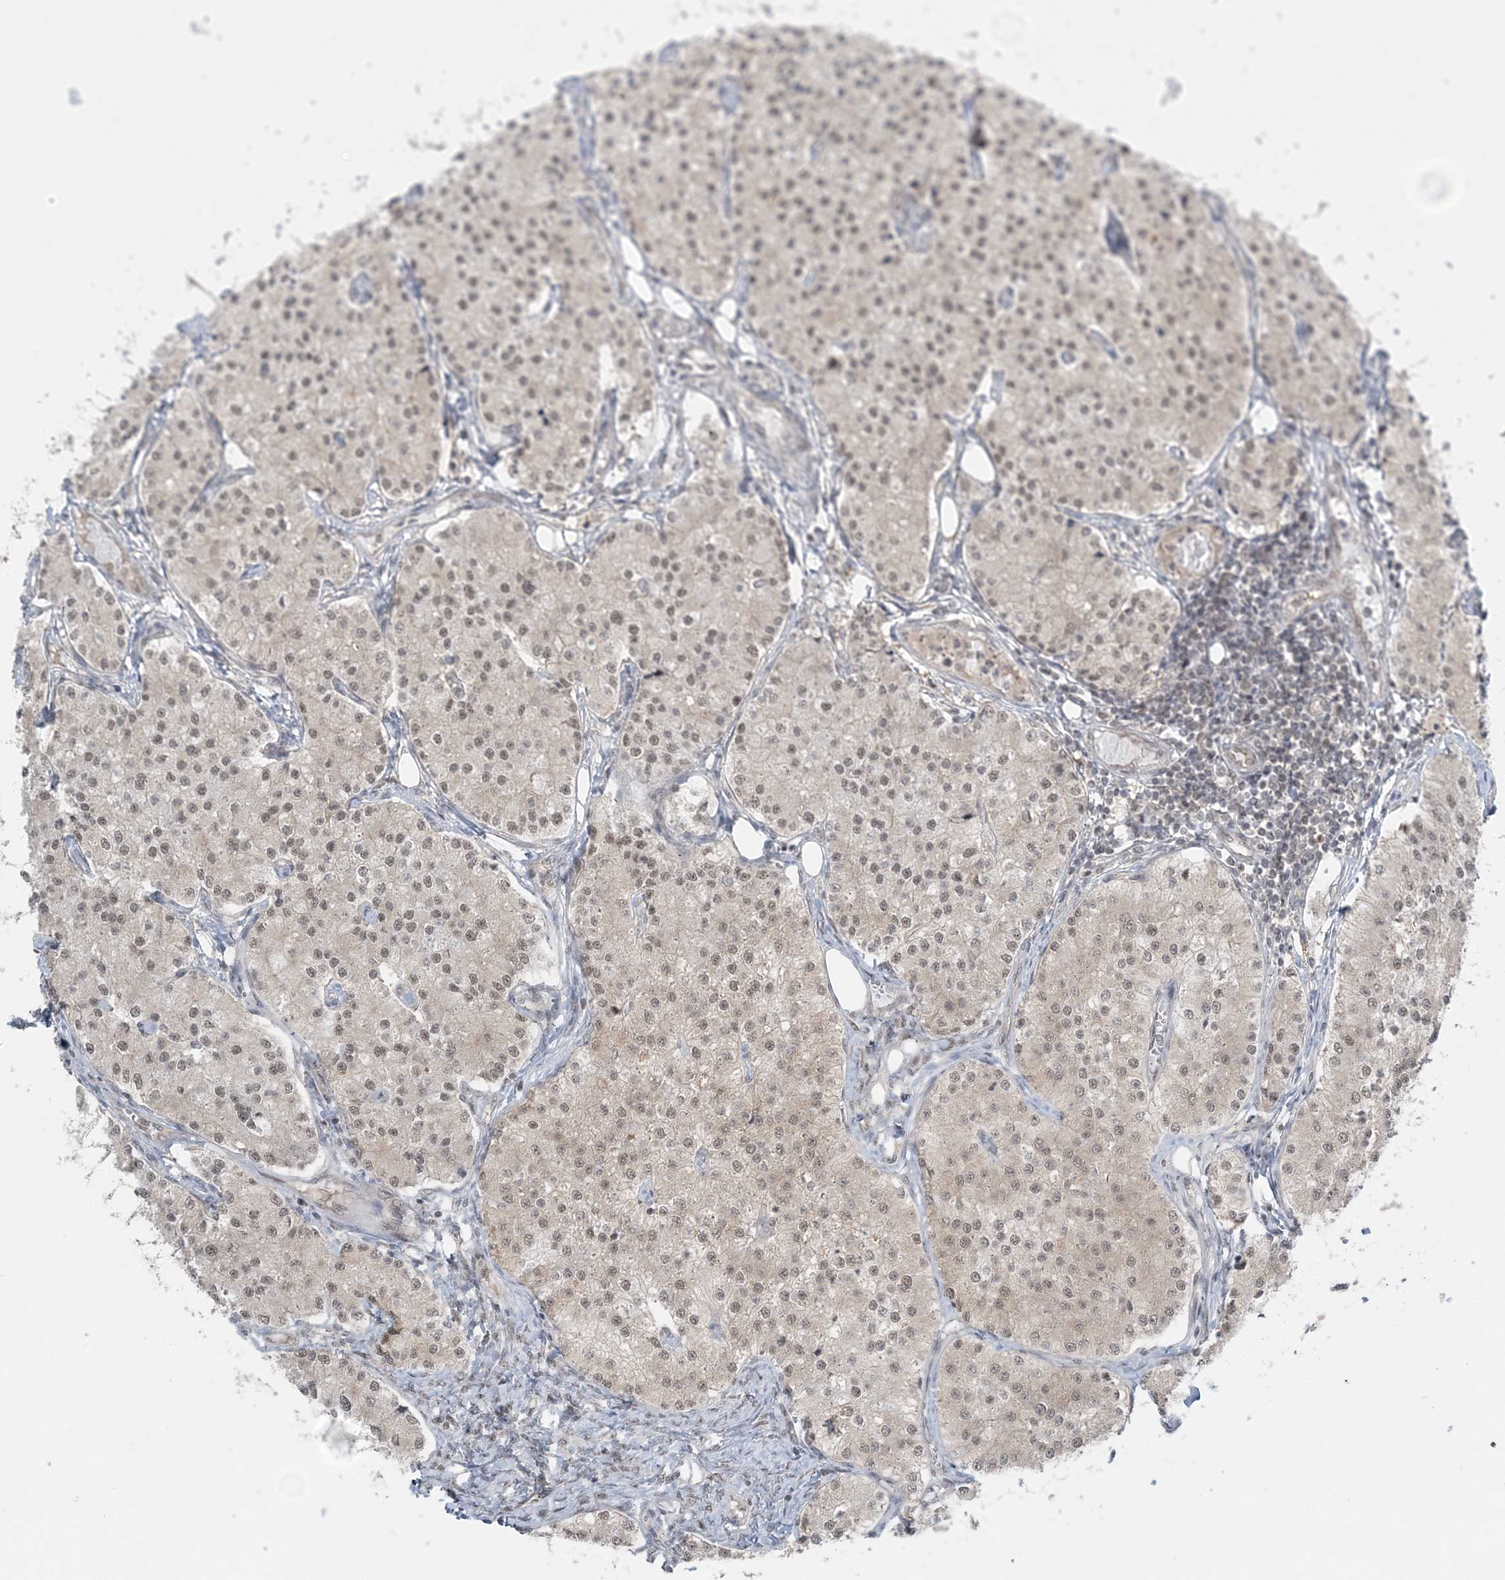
{"staining": {"intensity": "weak", "quantity": "25%-75%", "location": "nuclear"}, "tissue": "carcinoid", "cell_type": "Tumor cells", "image_type": "cancer", "snomed": [{"axis": "morphology", "description": "Carcinoid, malignant, NOS"}, {"axis": "topography", "description": "Colon"}], "caption": "A brown stain highlights weak nuclear staining of a protein in carcinoid (malignant) tumor cells.", "gene": "ATP11A", "patient": {"sex": "female", "age": 52}}